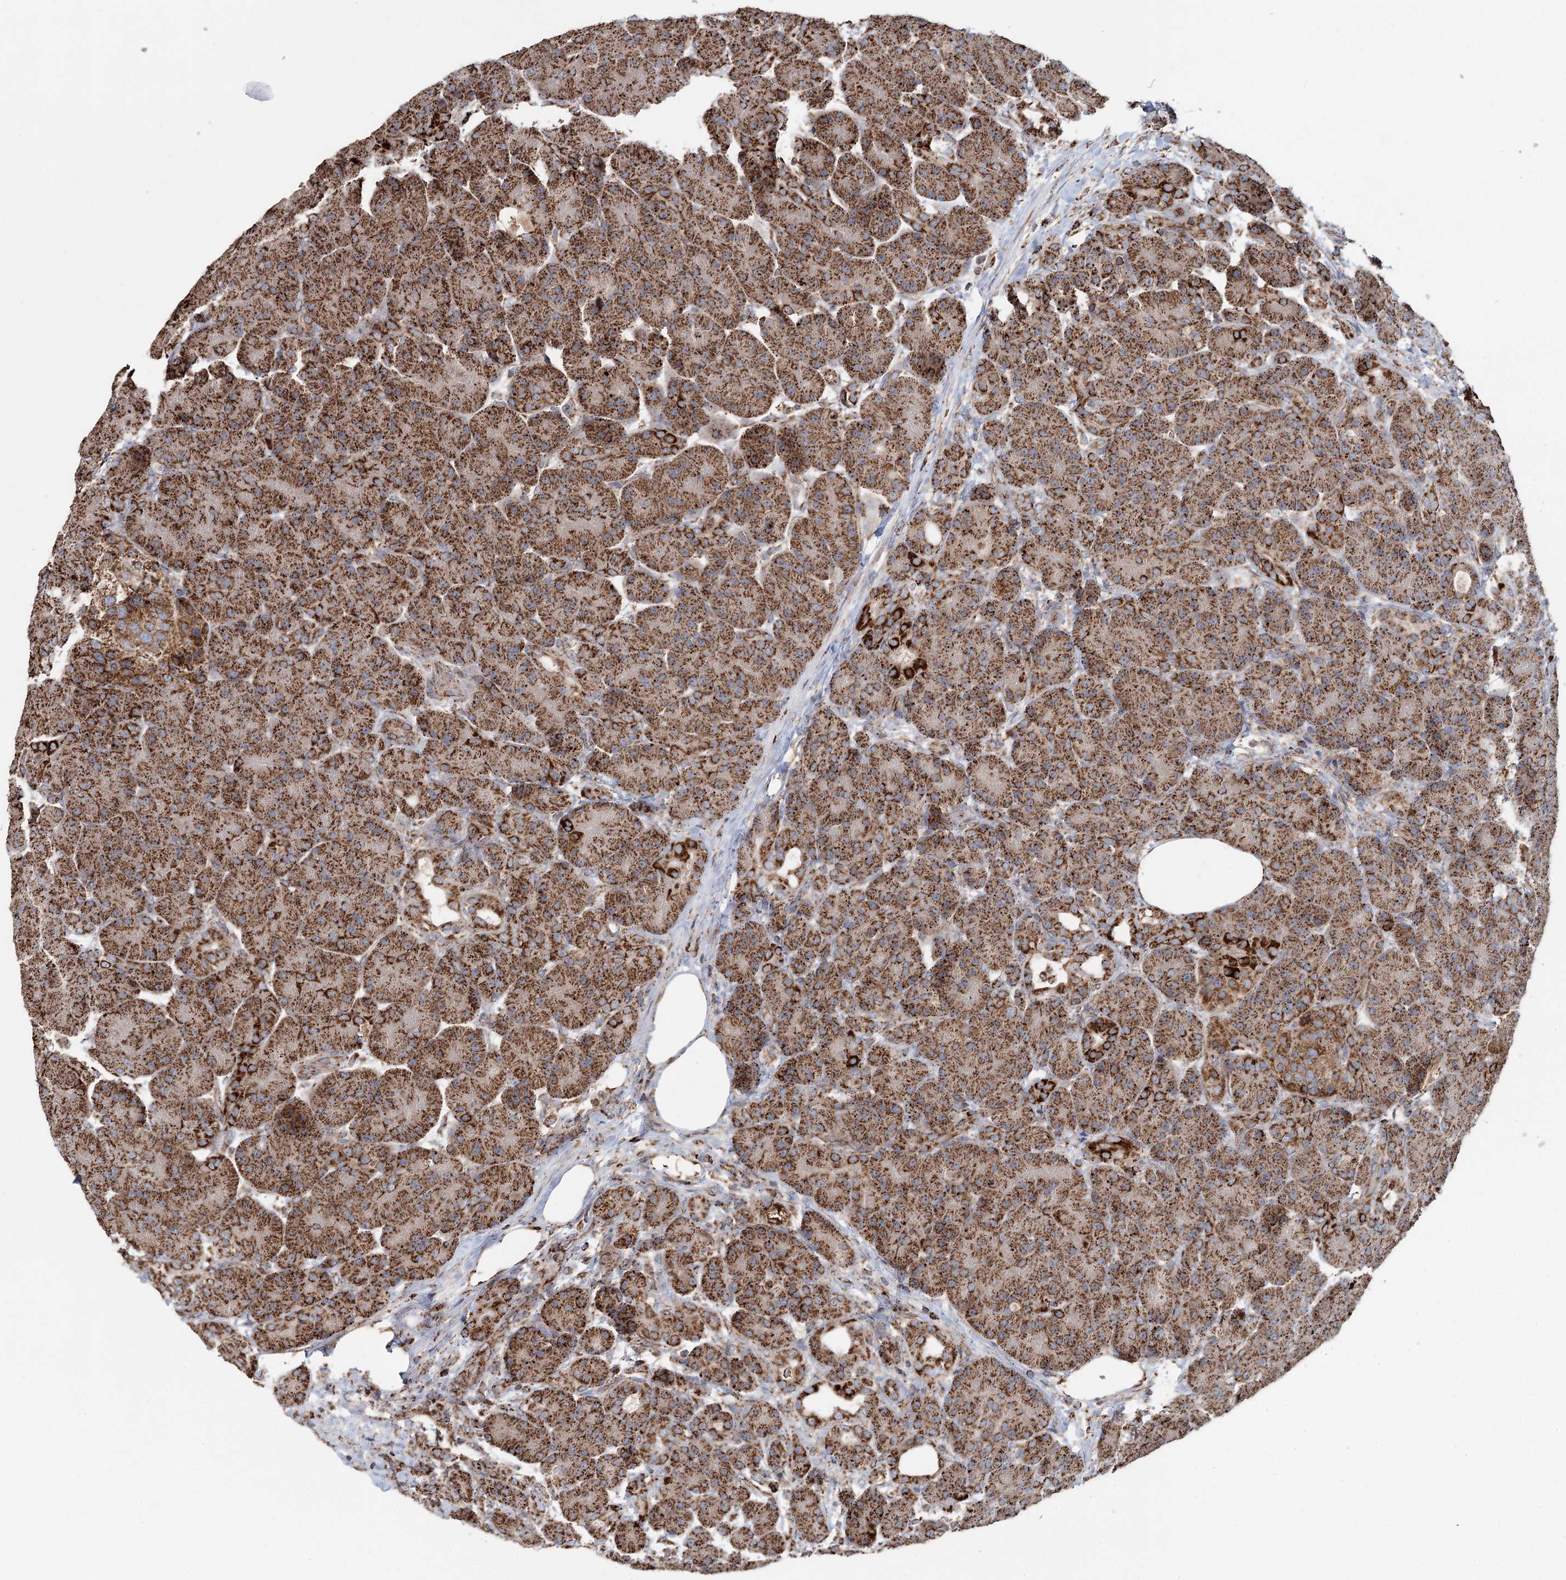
{"staining": {"intensity": "strong", "quantity": ">75%", "location": "cytoplasmic/membranous"}, "tissue": "pancreas", "cell_type": "Exocrine glandular cells", "image_type": "normal", "snomed": [{"axis": "morphology", "description": "Normal tissue, NOS"}, {"axis": "topography", "description": "Pancreas"}], "caption": "Protein staining exhibits strong cytoplasmic/membranous positivity in about >75% of exocrine glandular cells in unremarkable pancreas. (IHC, brightfield microscopy, high magnification).", "gene": "APH1A", "patient": {"sex": "male", "age": 63}}